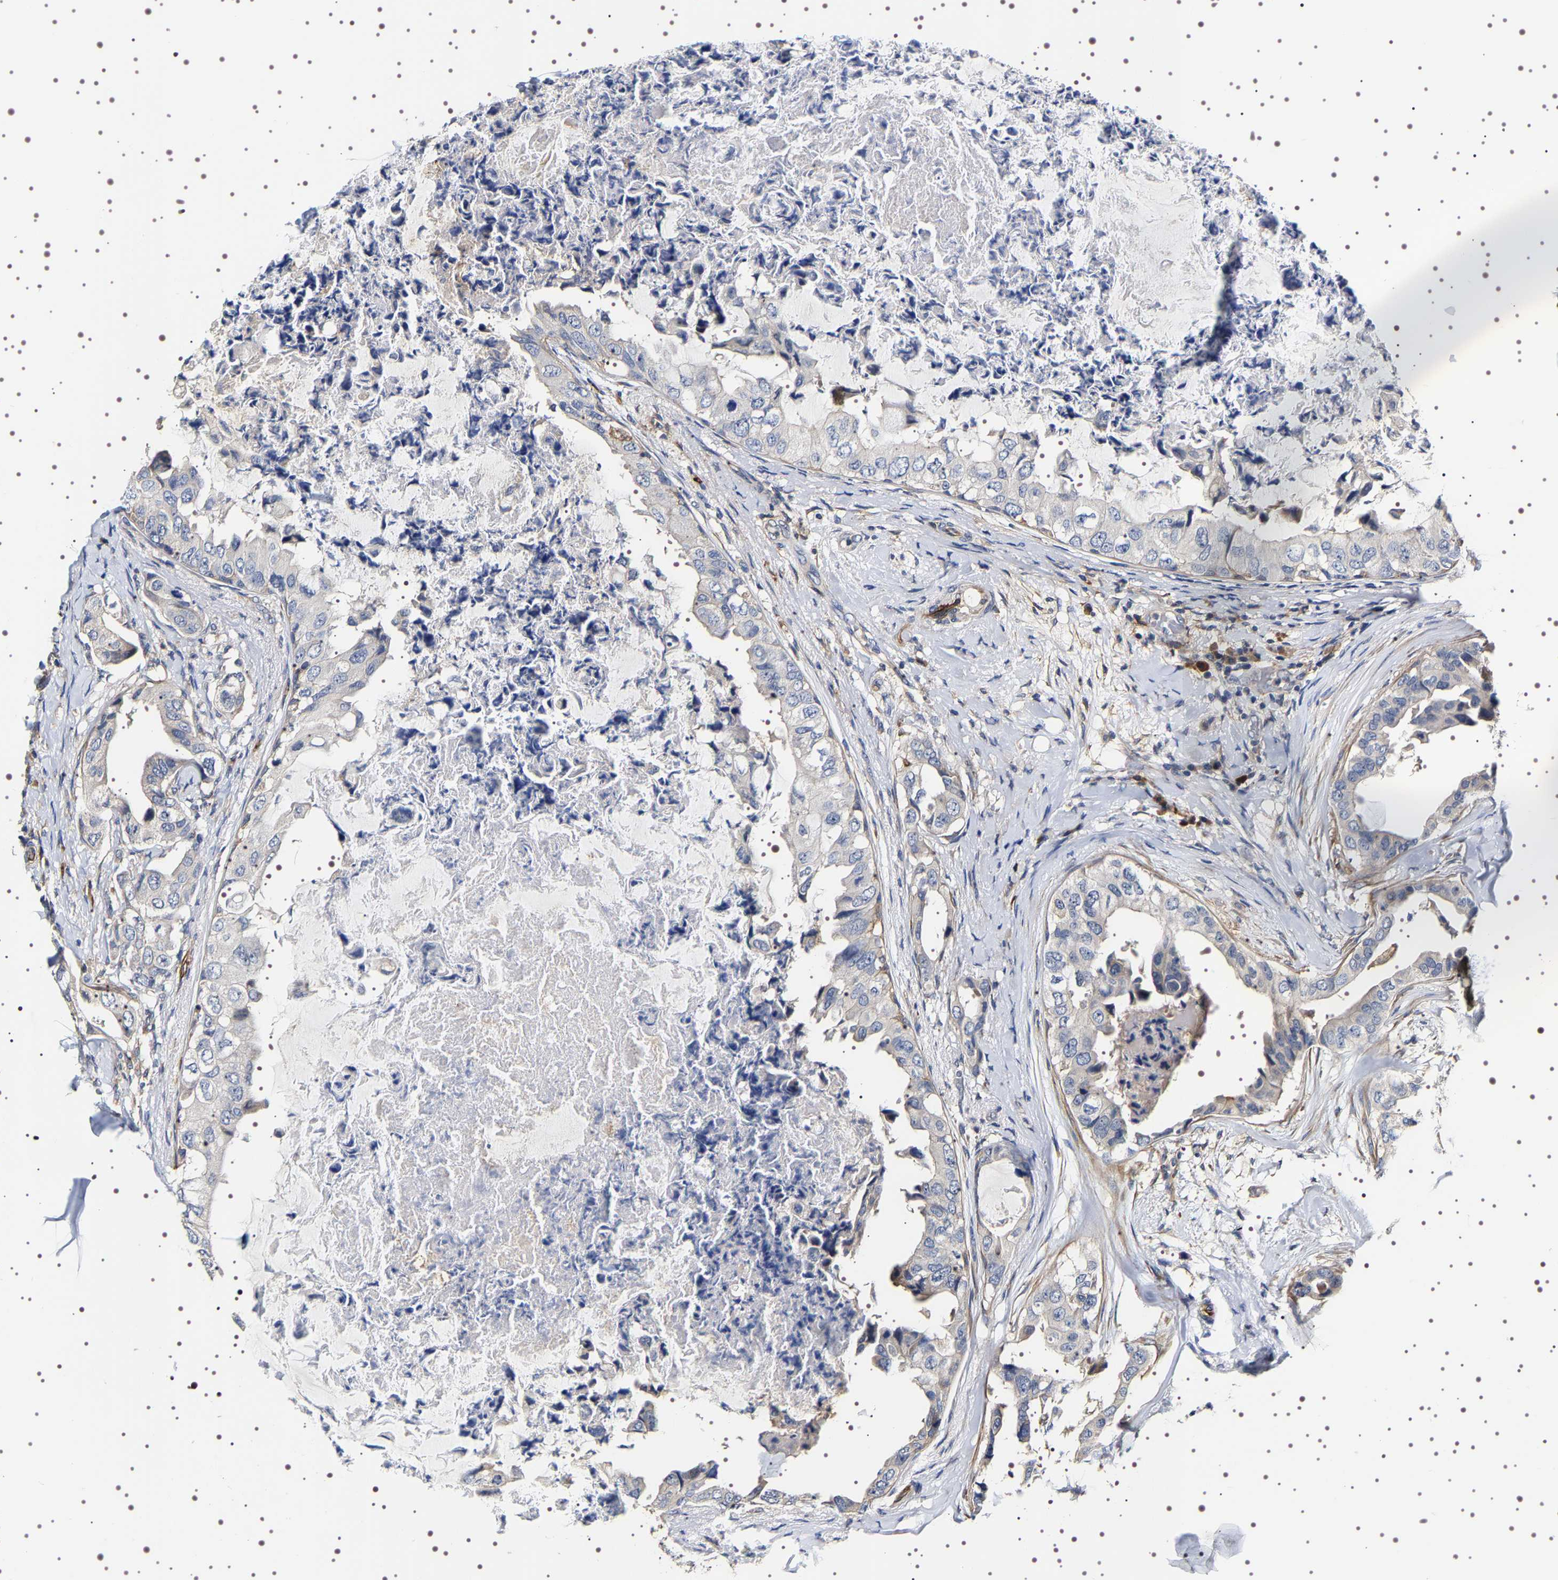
{"staining": {"intensity": "negative", "quantity": "none", "location": "none"}, "tissue": "breast cancer", "cell_type": "Tumor cells", "image_type": "cancer", "snomed": [{"axis": "morphology", "description": "Normal tissue, NOS"}, {"axis": "morphology", "description": "Duct carcinoma"}, {"axis": "topography", "description": "Breast"}], "caption": "An IHC micrograph of breast cancer is shown. There is no staining in tumor cells of breast cancer. (DAB IHC visualized using brightfield microscopy, high magnification).", "gene": "ALPL", "patient": {"sex": "female", "age": 40}}